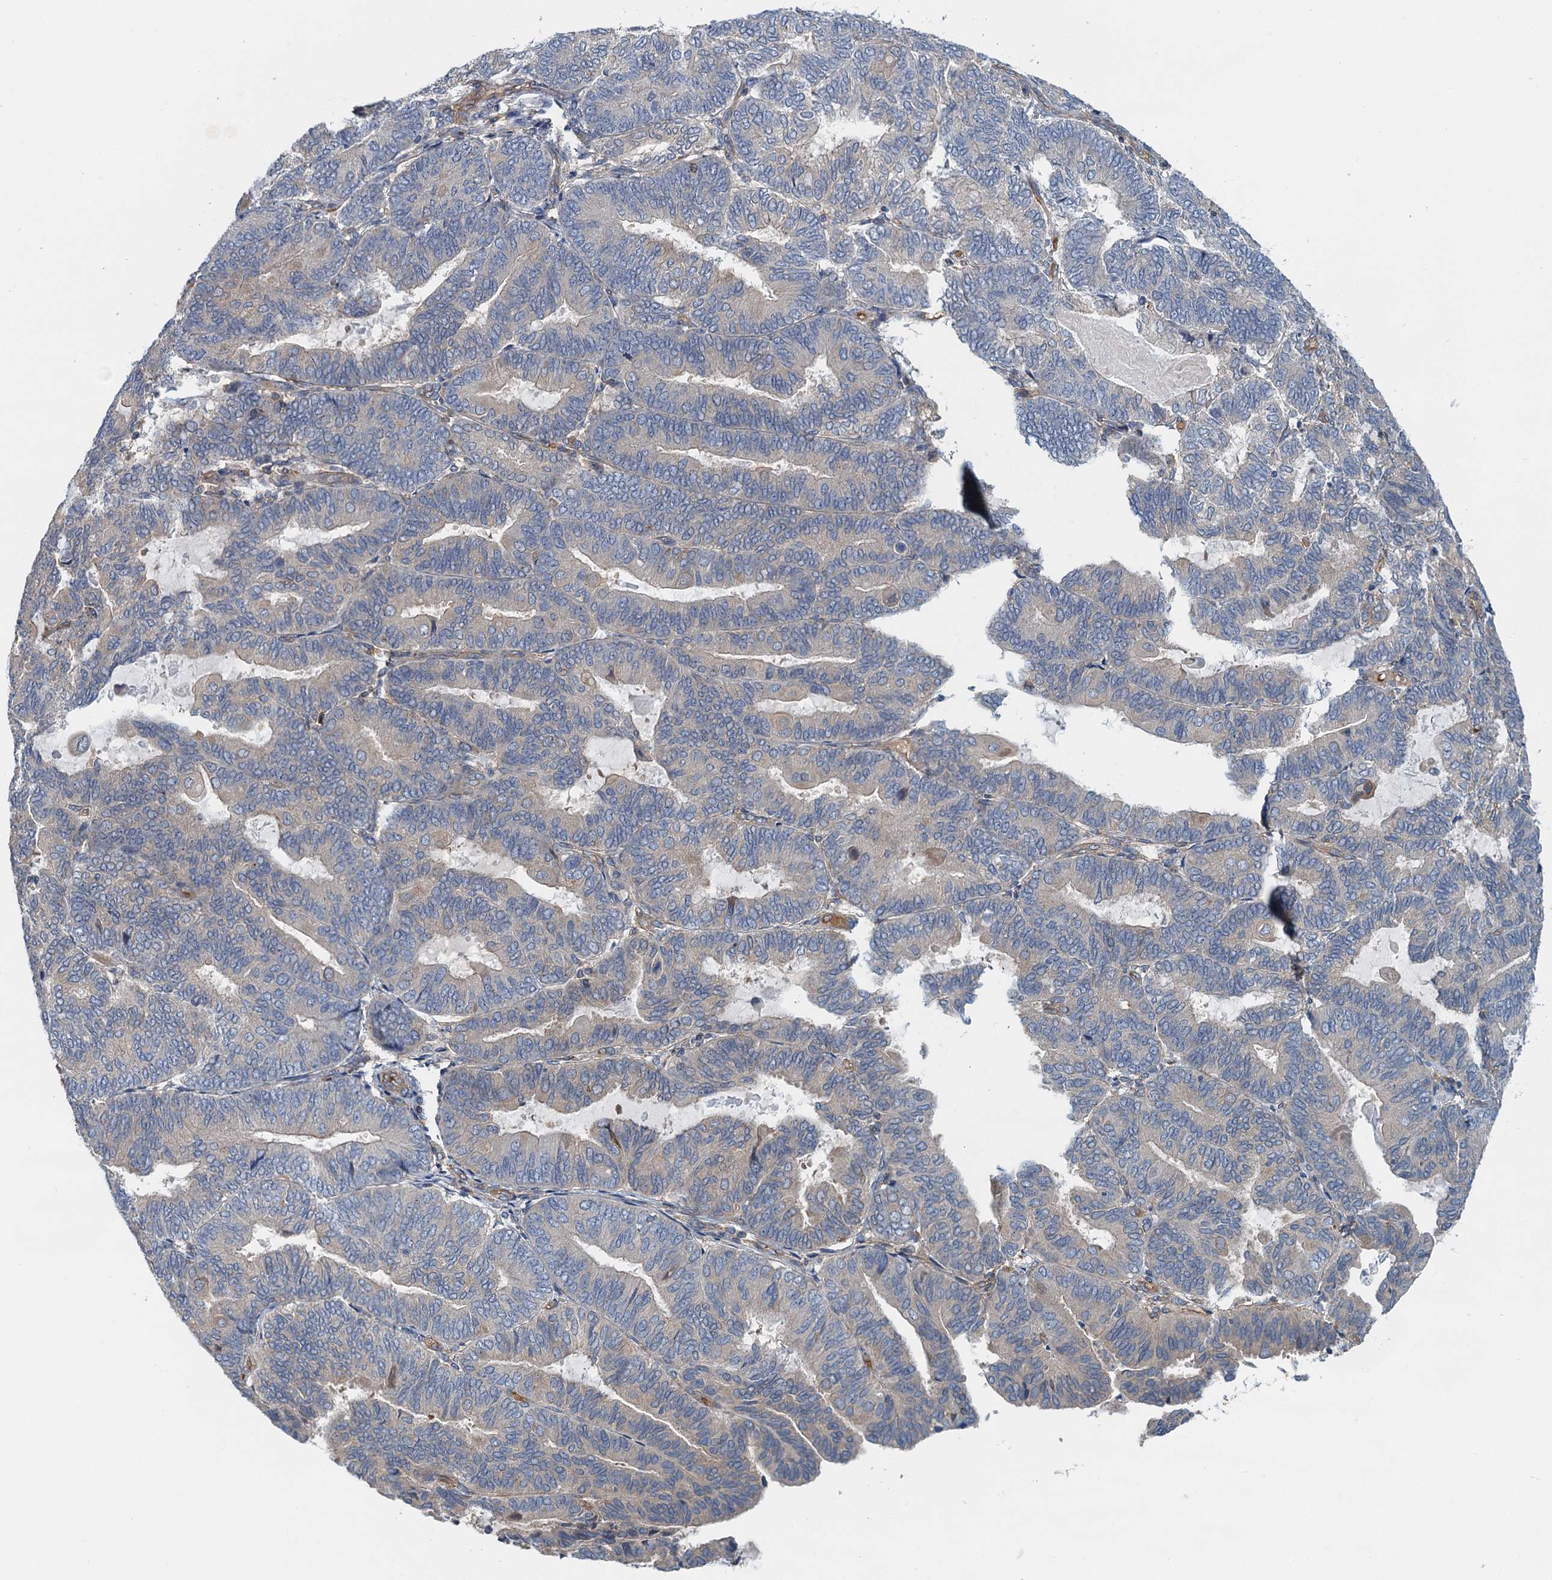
{"staining": {"intensity": "weak", "quantity": "<25%", "location": "cytoplasmic/membranous"}, "tissue": "endometrial cancer", "cell_type": "Tumor cells", "image_type": "cancer", "snomed": [{"axis": "morphology", "description": "Adenocarcinoma, NOS"}, {"axis": "topography", "description": "Endometrium"}], "caption": "Immunohistochemical staining of human endometrial cancer (adenocarcinoma) displays no significant expression in tumor cells.", "gene": "ROGDI", "patient": {"sex": "female", "age": 81}}